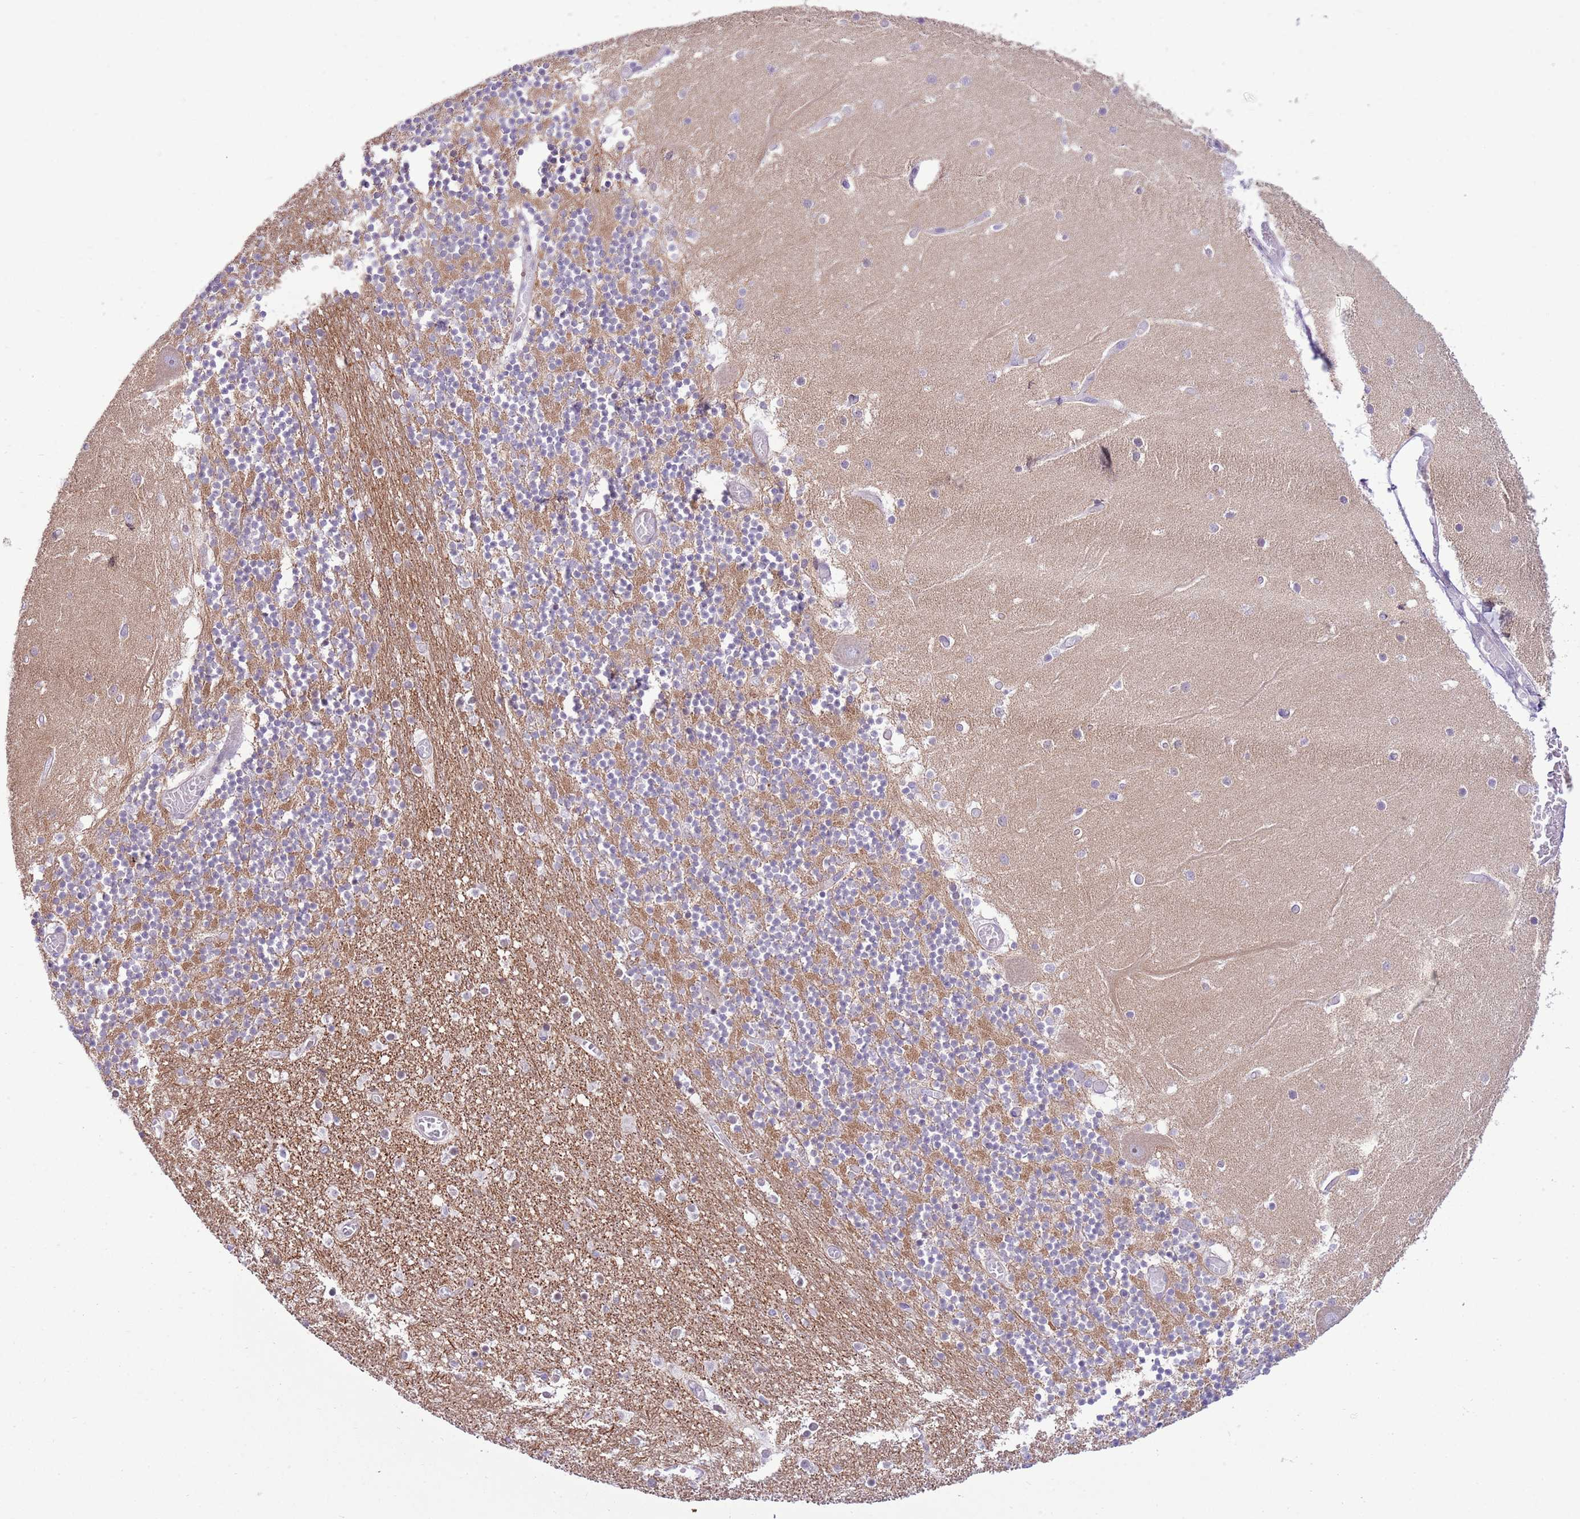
{"staining": {"intensity": "negative", "quantity": "none", "location": "none"}, "tissue": "cerebellum", "cell_type": "Cells in granular layer", "image_type": "normal", "snomed": [{"axis": "morphology", "description": "Normal tissue, NOS"}, {"axis": "topography", "description": "Cerebellum"}], "caption": "Micrograph shows no significant protein staining in cells in granular layer of unremarkable cerebellum. (Immunohistochemistry (ihc), brightfield microscopy, high magnification).", "gene": "ZC4H2", "patient": {"sex": "female", "age": 28}}